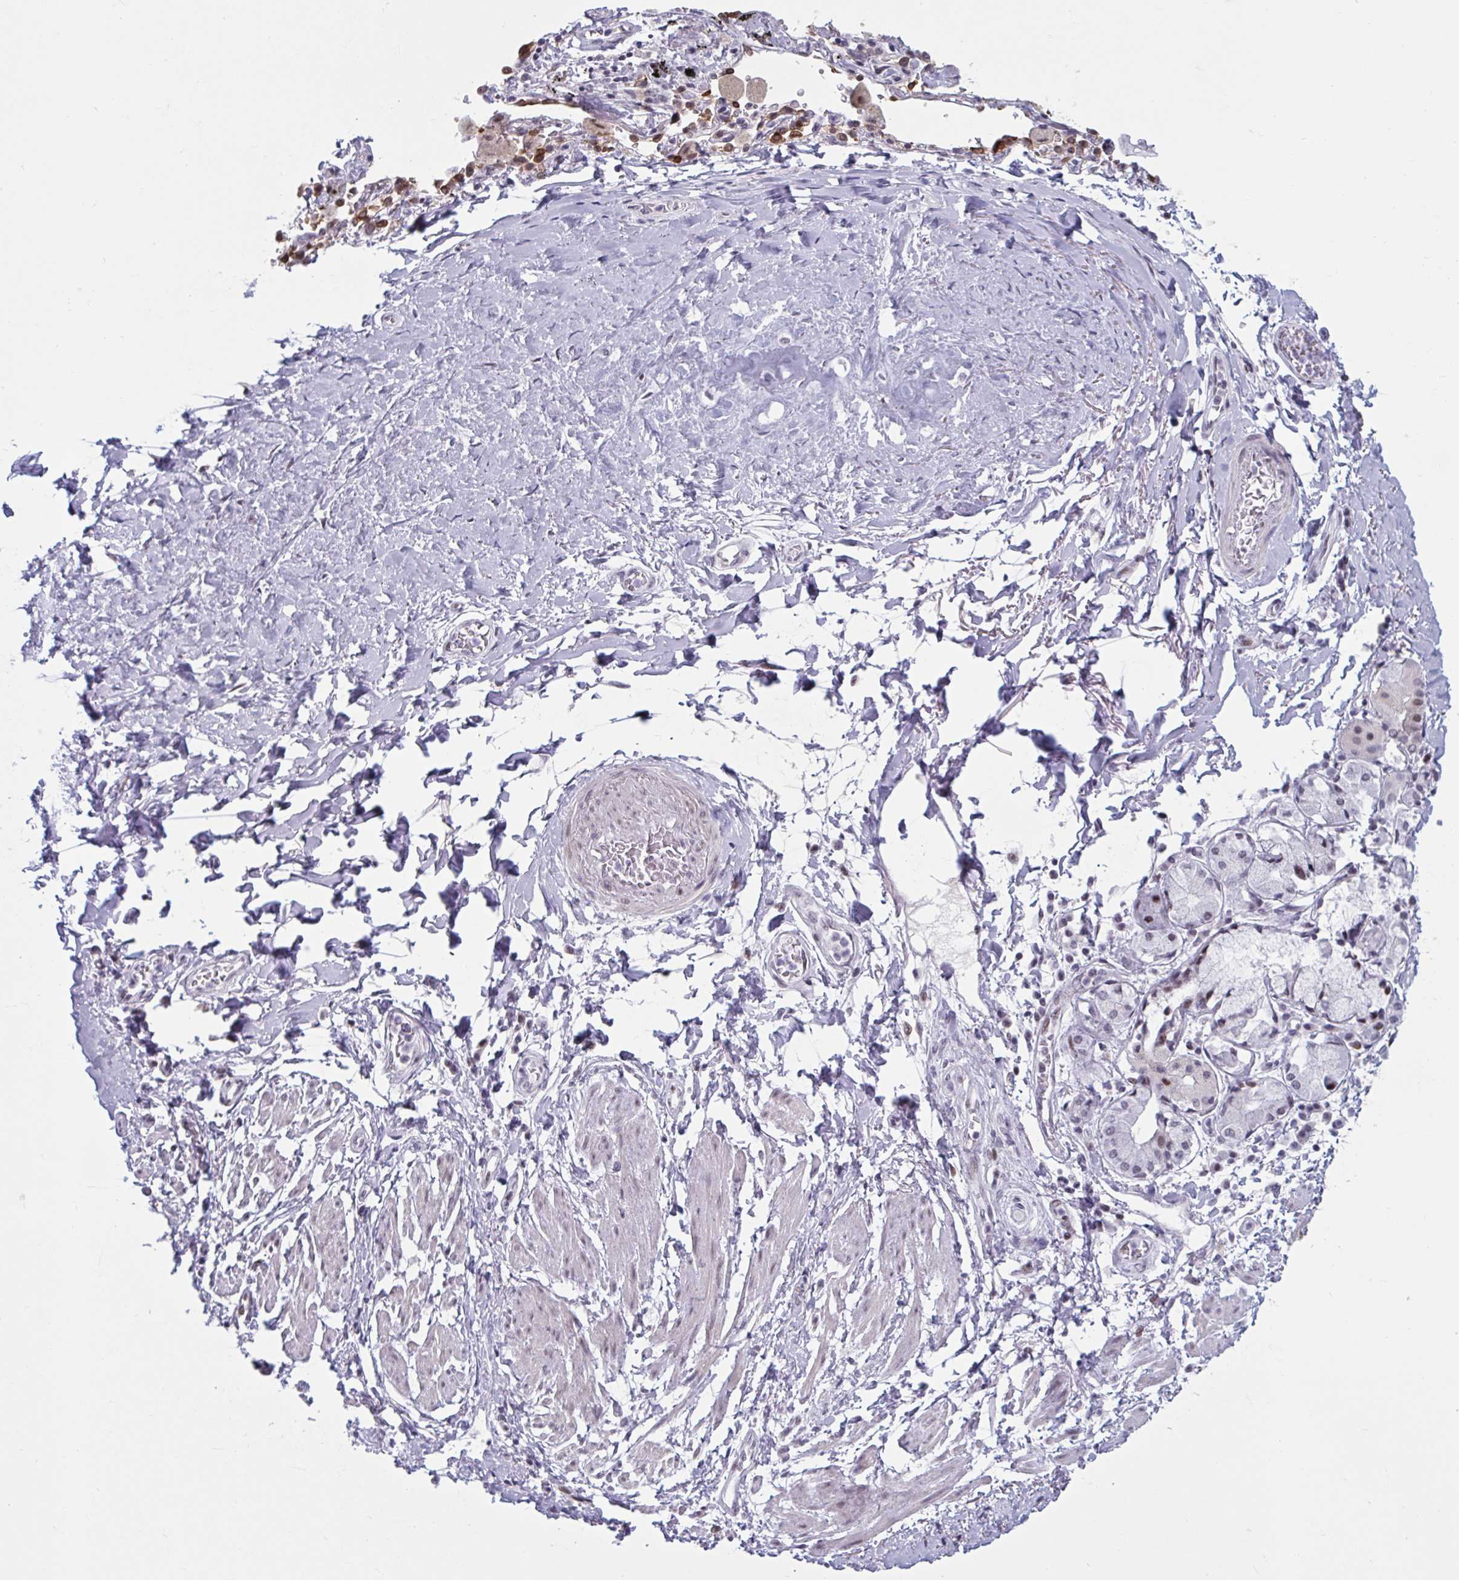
{"staining": {"intensity": "negative", "quantity": "none", "location": "none"}, "tissue": "adipose tissue", "cell_type": "Adipocytes", "image_type": "normal", "snomed": [{"axis": "morphology", "description": "Normal tissue, NOS"}, {"axis": "morphology", "description": "Degeneration, NOS"}, {"axis": "topography", "description": "Cartilage tissue"}, {"axis": "topography", "description": "Lung"}], "caption": "High power microscopy micrograph of an immunohistochemistry (IHC) micrograph of normal adipose tissue, revealing no significant staining in adipocytes. The staining is performed using DAB (3,3'-diaminobenzidine) brown chromogen with nuclei counter-stained in using hematoxylin.", "gene": "HSD17B6", "patient": {"sex": "female", "age": 61}}